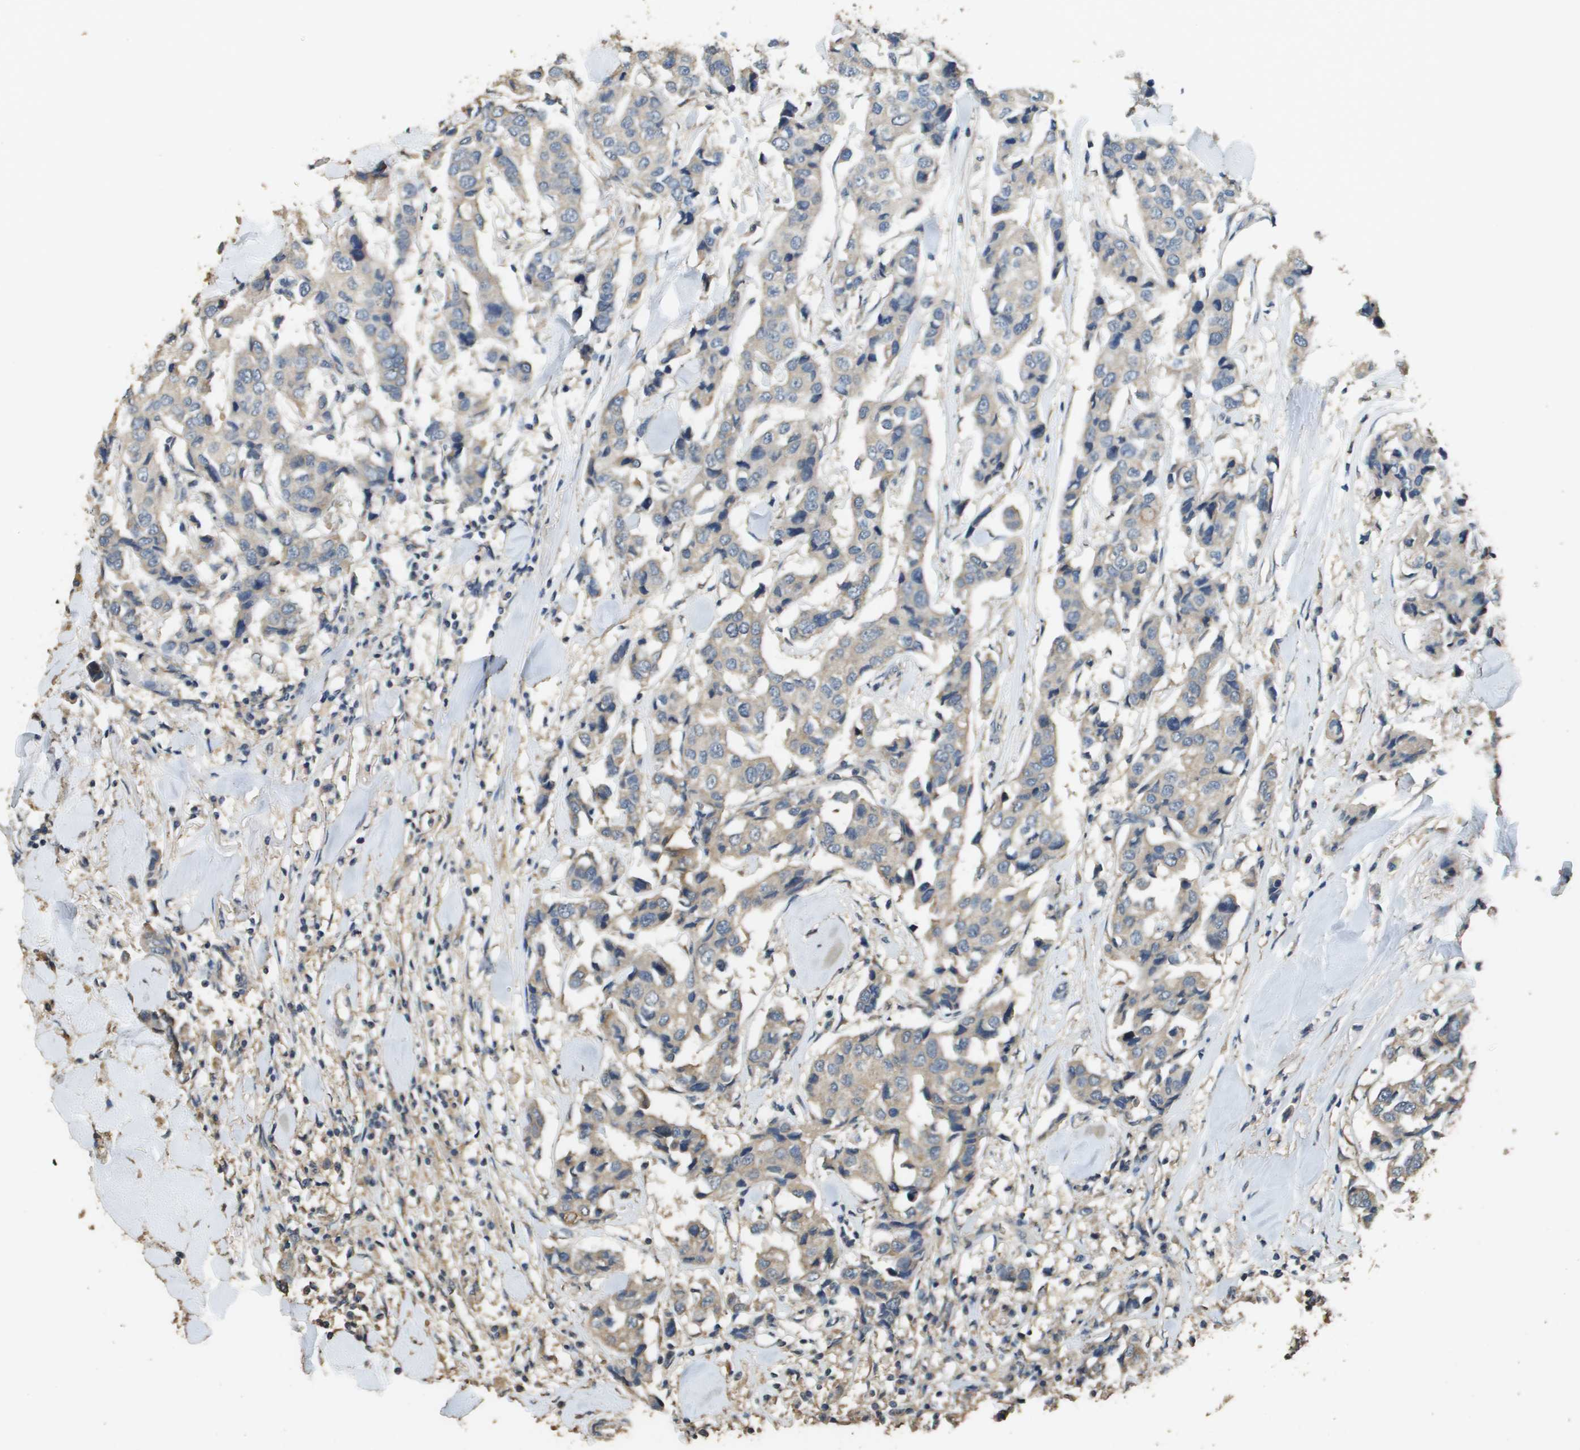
{"staining": {"intensity": "weak", "quantity": ">75%", "location": "cytoplasmic/membranous"}, "tissue": "breast cancer", "cell_type": "Tumor cells", "image_type": "cancer", "snomed": [{"axis": "morphology", "description": "Duct carcinoma"}, {"axis": "topography", "description": "Breast"}], "caption": "High-magnification brightfield microscopy of breast cancer stained with DAB (3,3'-diaminobenzidine) (brown) and counterstained with hematoxylin (blue). tumor cells exhibit weak cytoplasmic/membranous expression is seen in approximately>75% of cells.", "gene": "RAB6B", "patient": {"sex": "female", "age": 80}}